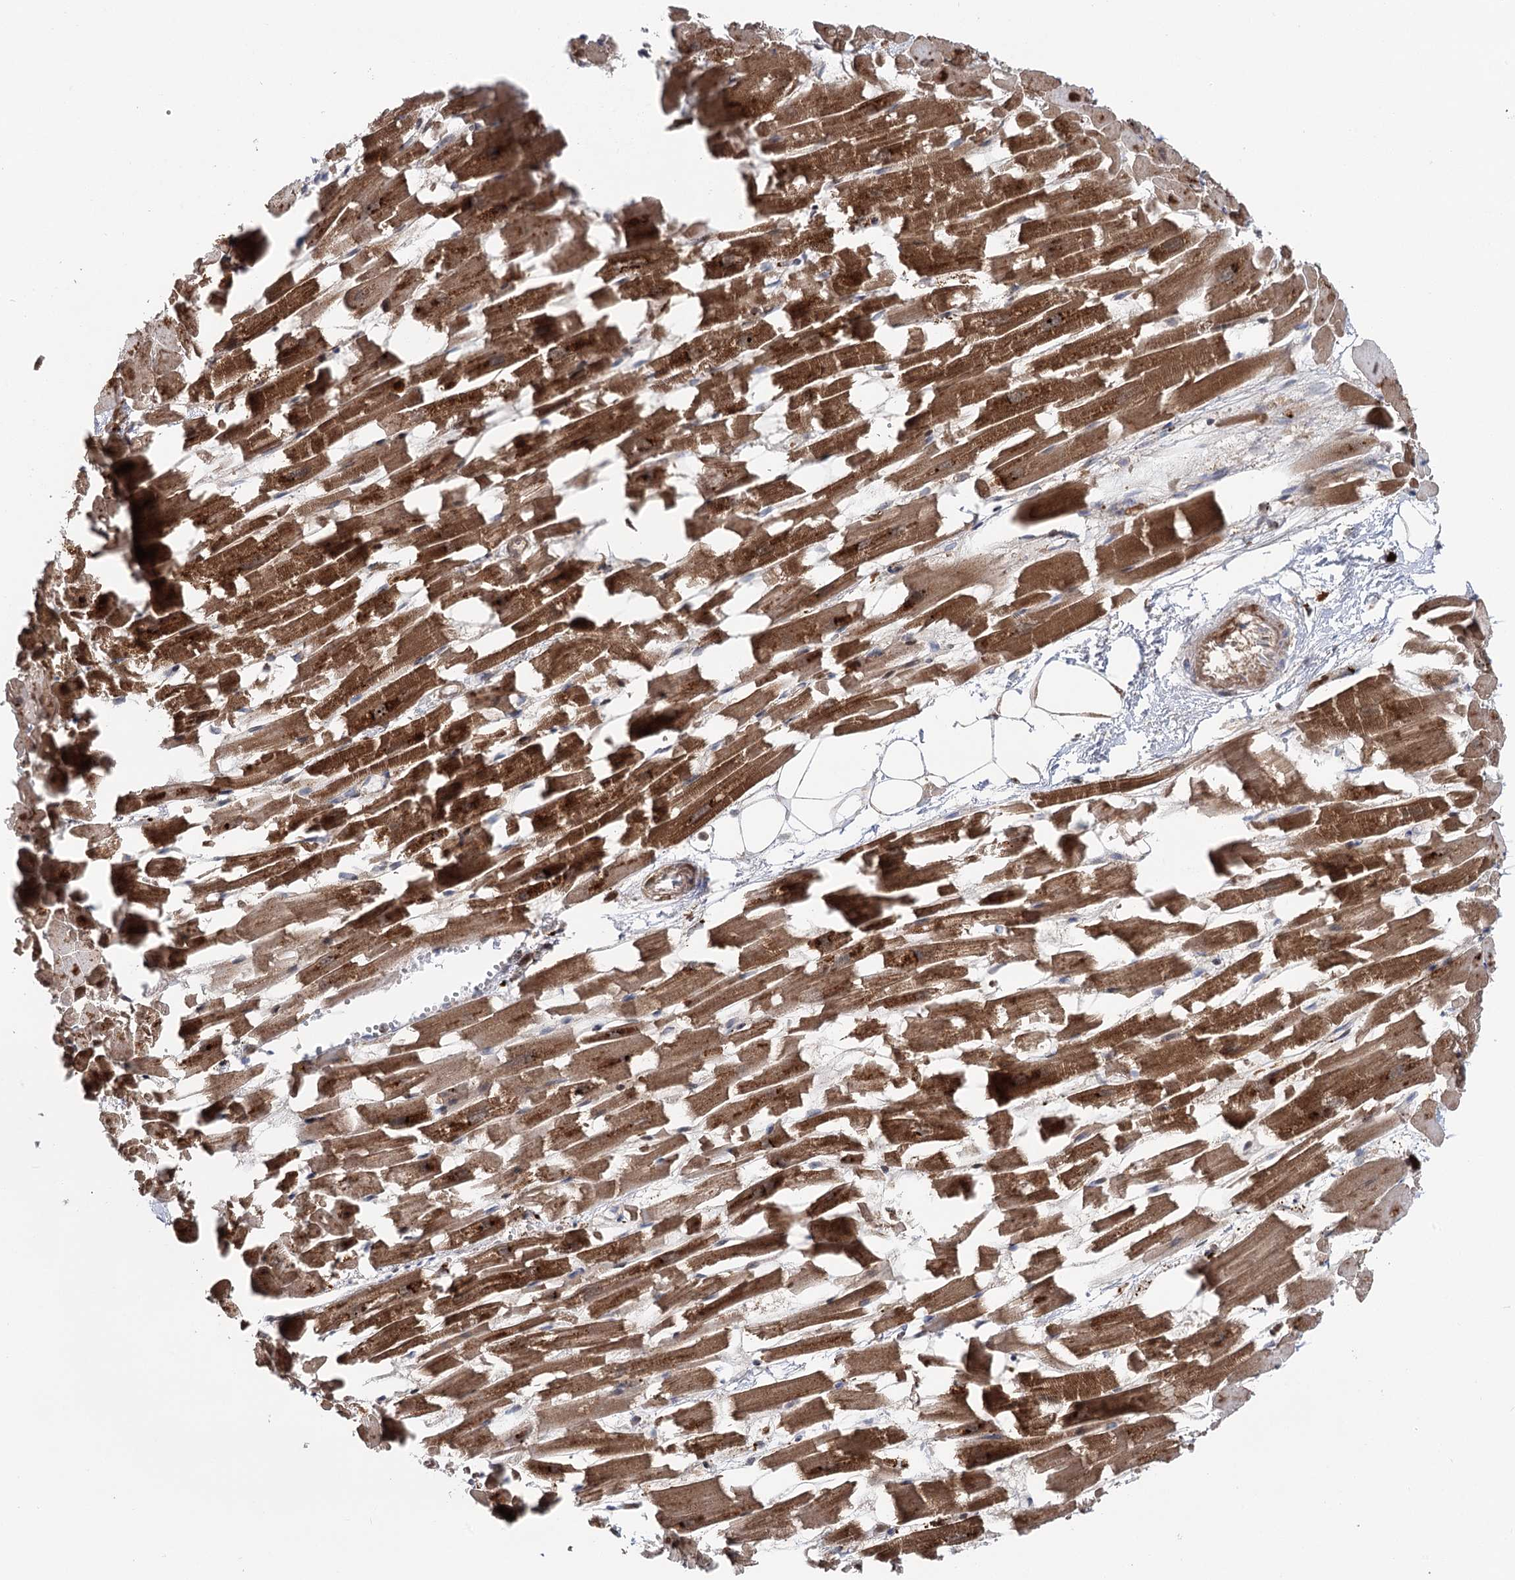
{"staining": {"intensity": "strong", "quantity": ">75%", "location": "cytoplasmic/membranous"}, "tissue": "heart muscle", "cell_type": "Cardiomyocytes", "image_type": "normal", "snomed": [{"axis": "morphology", "description": "Normal tissue, NOS"}, {"axis": "topography", "description": "Heart"}], "caption": "Immunohistochemical staining of normal heart muscle shows strong cytoplasmic/membranous protein positivity in approximately >75% of cardiomyocytes. (Stains: DAB (3,3'-diaminobenzidine) in brown, nuclei in blue, Microscopy: brightfield microscopy at high magnification).", "gene": "PTGR1", "patient": {"sex": "female", "age": 64}}